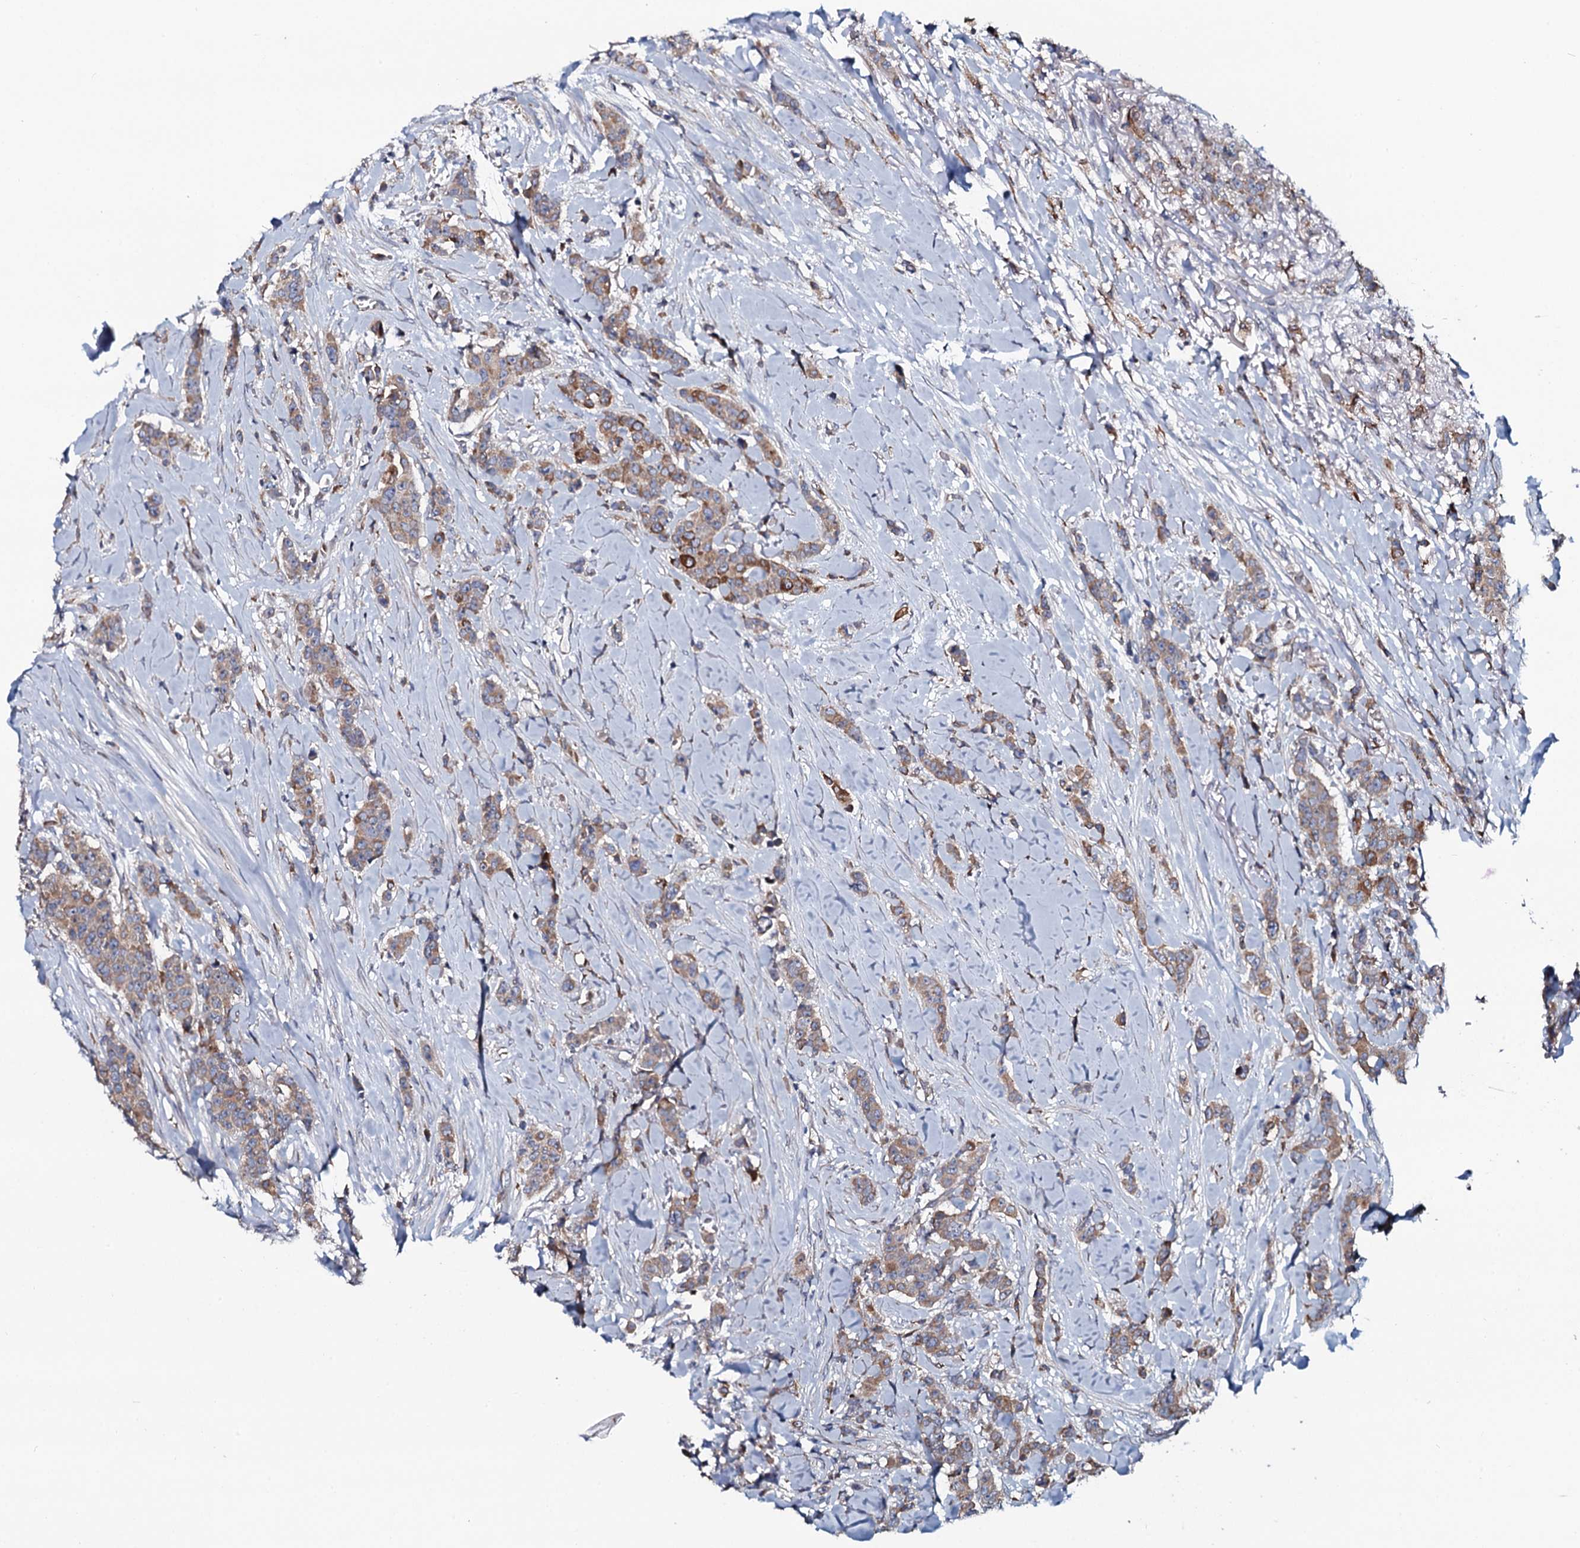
{"staining": {"intensity": "moderate", "quantity": "25%-75%", "location": "cytoplasmic/membranous"}, "tissue": "breast cancer", "cell_type": "Tumor cells", "image_type": "cancer", "snomed": [{"axis": "morphology", "description": "Duct carcinoma"}, {"axis": "topography", "description": "Breast"}], "caption": "An image of human breast cancer stained for a protein exhibits moderate cytoplasmic/membranous brown staining in tumor cells.", "gene": "TMEM151A", "patient": {"sex": "female", "age": 40}}